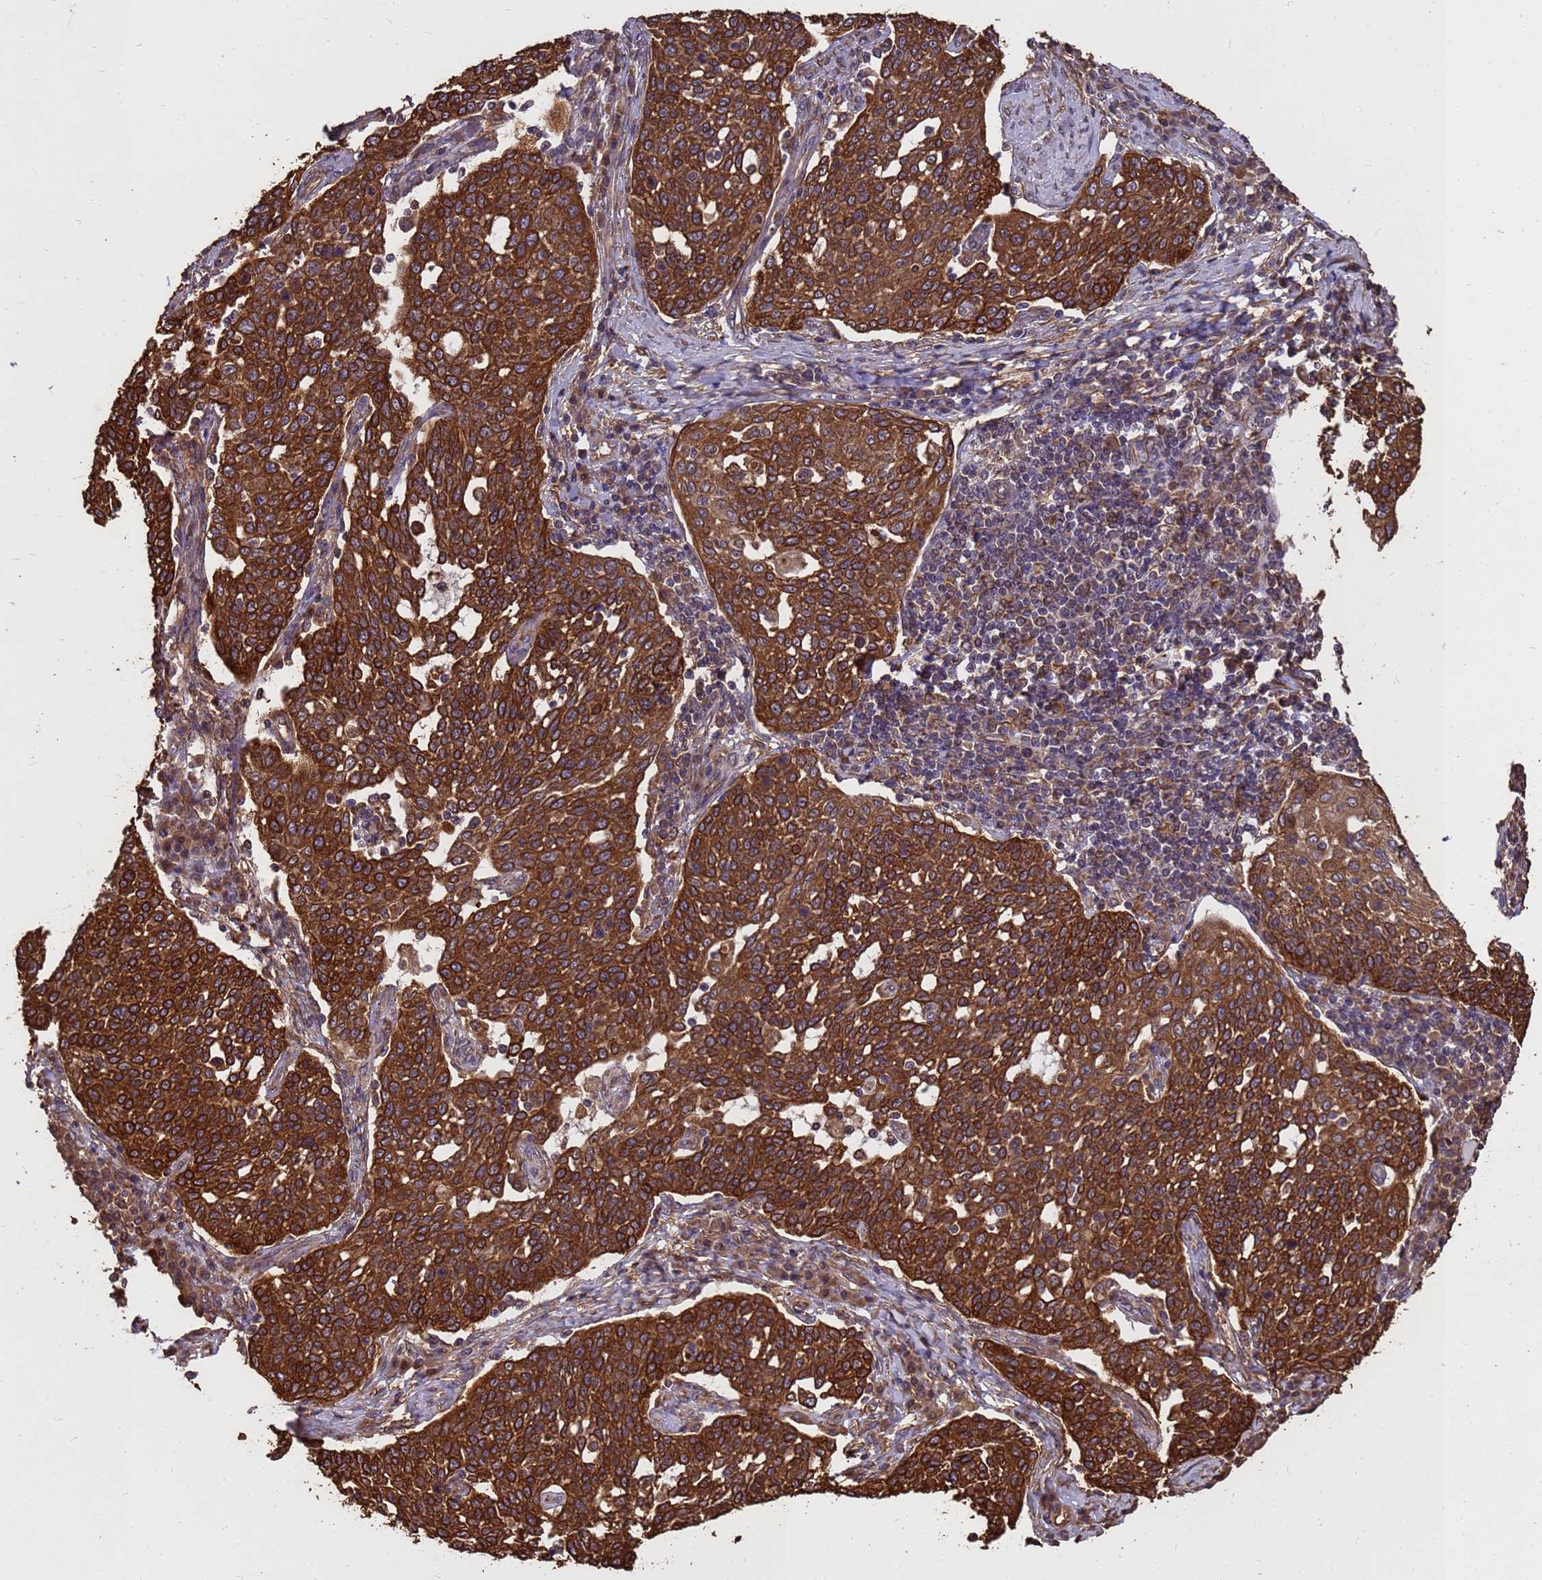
{"staining": {"intensity": "strong", "quantity": ">75%", "location": "cytoplasmic/membranous"}, "tissue": "cervical cancer", "cell_type": "Tumor cells", "image_type": "cancer", "snomed": [{"axis": "morphology", "description": "Squamous cell carcinoma, NOS"}, {"axis": "topography", "description": "Cervix"}], "caption": "Strong cytoplasmic/membranous expression is identified in approximately >75% of tumor cells in cervical squamous cell carcinoma.", "gene": "ZNF618", "patient": {"sex": "female", "age": 34}}